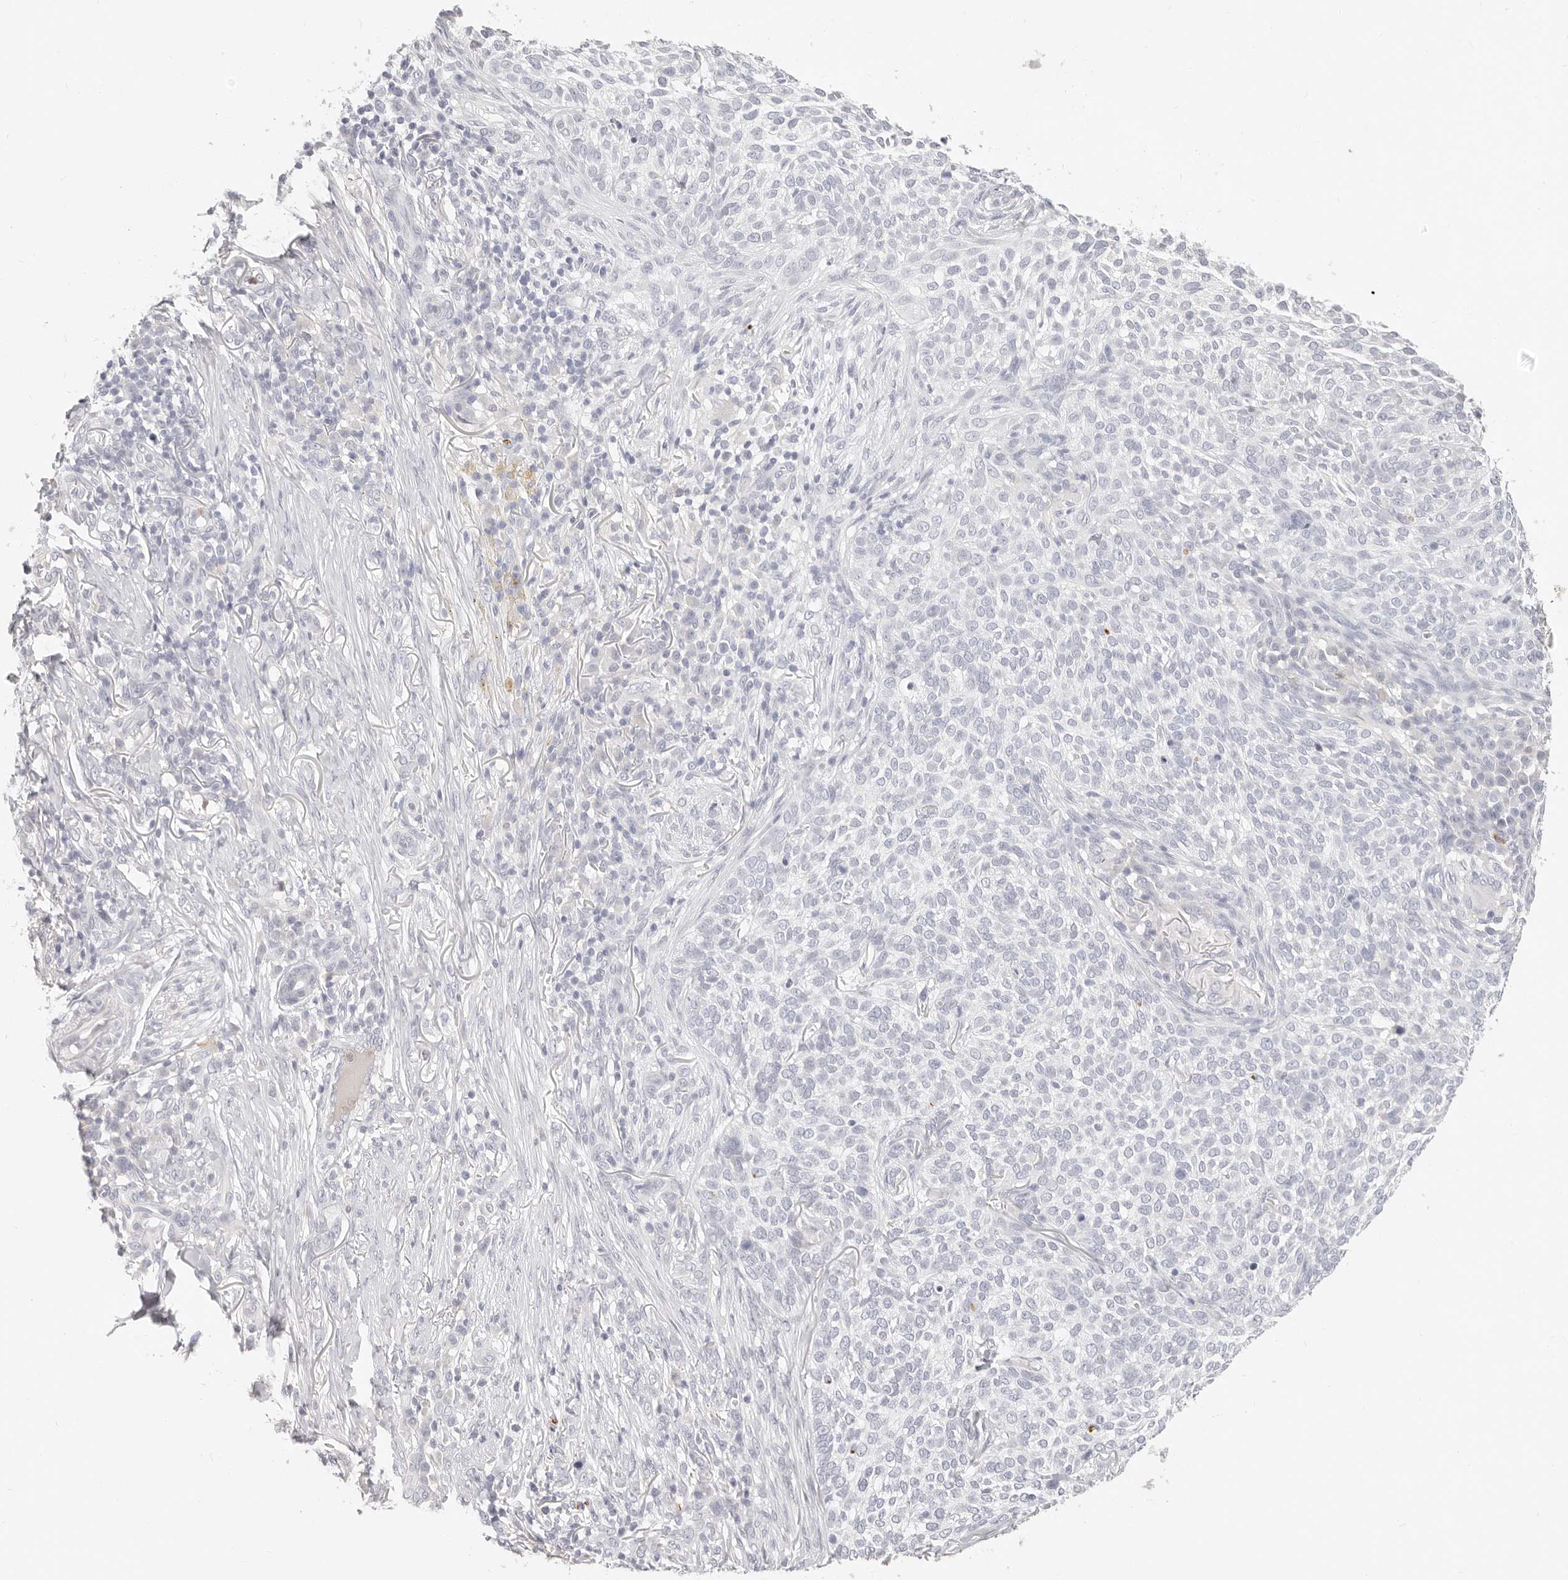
{"staining": {"intensity": "negative", "quantity": "none", "location": "none"}, "tissue": "skin cancer", "cell_type": "Tumor cells", "image_type": "cancer", "snomed": [{"axis": "morphology", "description": "Basal cell carcinoma"}, {"axis": "topography", "description": "Skin"}], "caption": "Protein analysis of skin basal cell carcinoma demonstrates no significant expression in tumor cells. (DAB (3,3'-diaminobenzidine) immunohistochemistry (IHC), high magnification).", "gene": "ASCL1", "patient": {"sex": "female", "age": 64}}